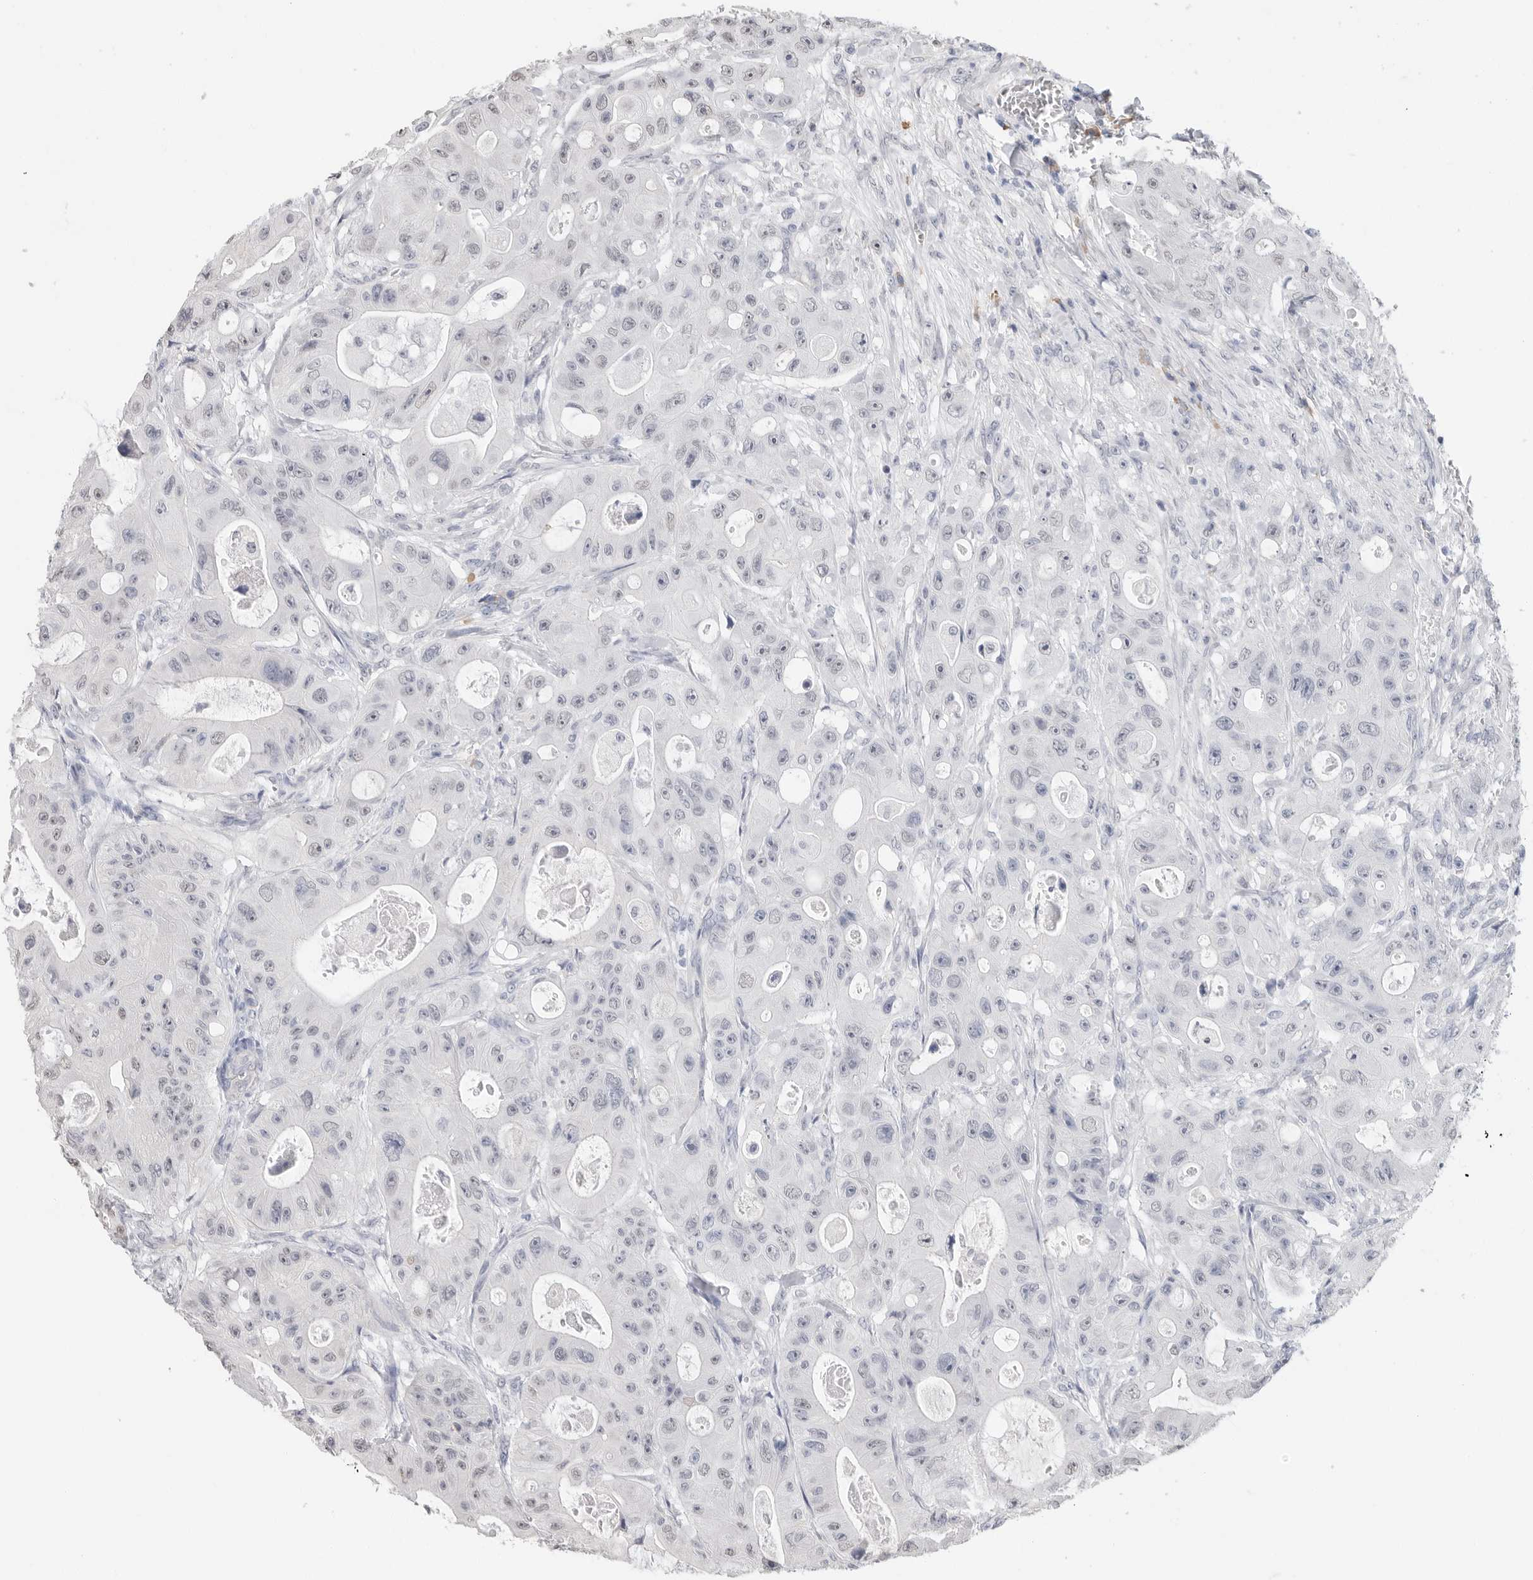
{"staining": {"intensity": "negative", "quantity": "none", "location": "none"}, "tissue": "colorectal cancer", "cell_type": "Tumor cells", "image_type": "cancer", "snomed": [{"axis": "morphology", "description": "Adenocarcinoma, NOS"}, {"axis": "topography", "description": "Colon"}], "caption": "This is an immunohistochemistry photomicrograph of human adenocarcinoma (colorectal). There is no staining in tumor cells.", "gene": "ARHGEF10", "patient": {"sex": "female", "age": 46}}